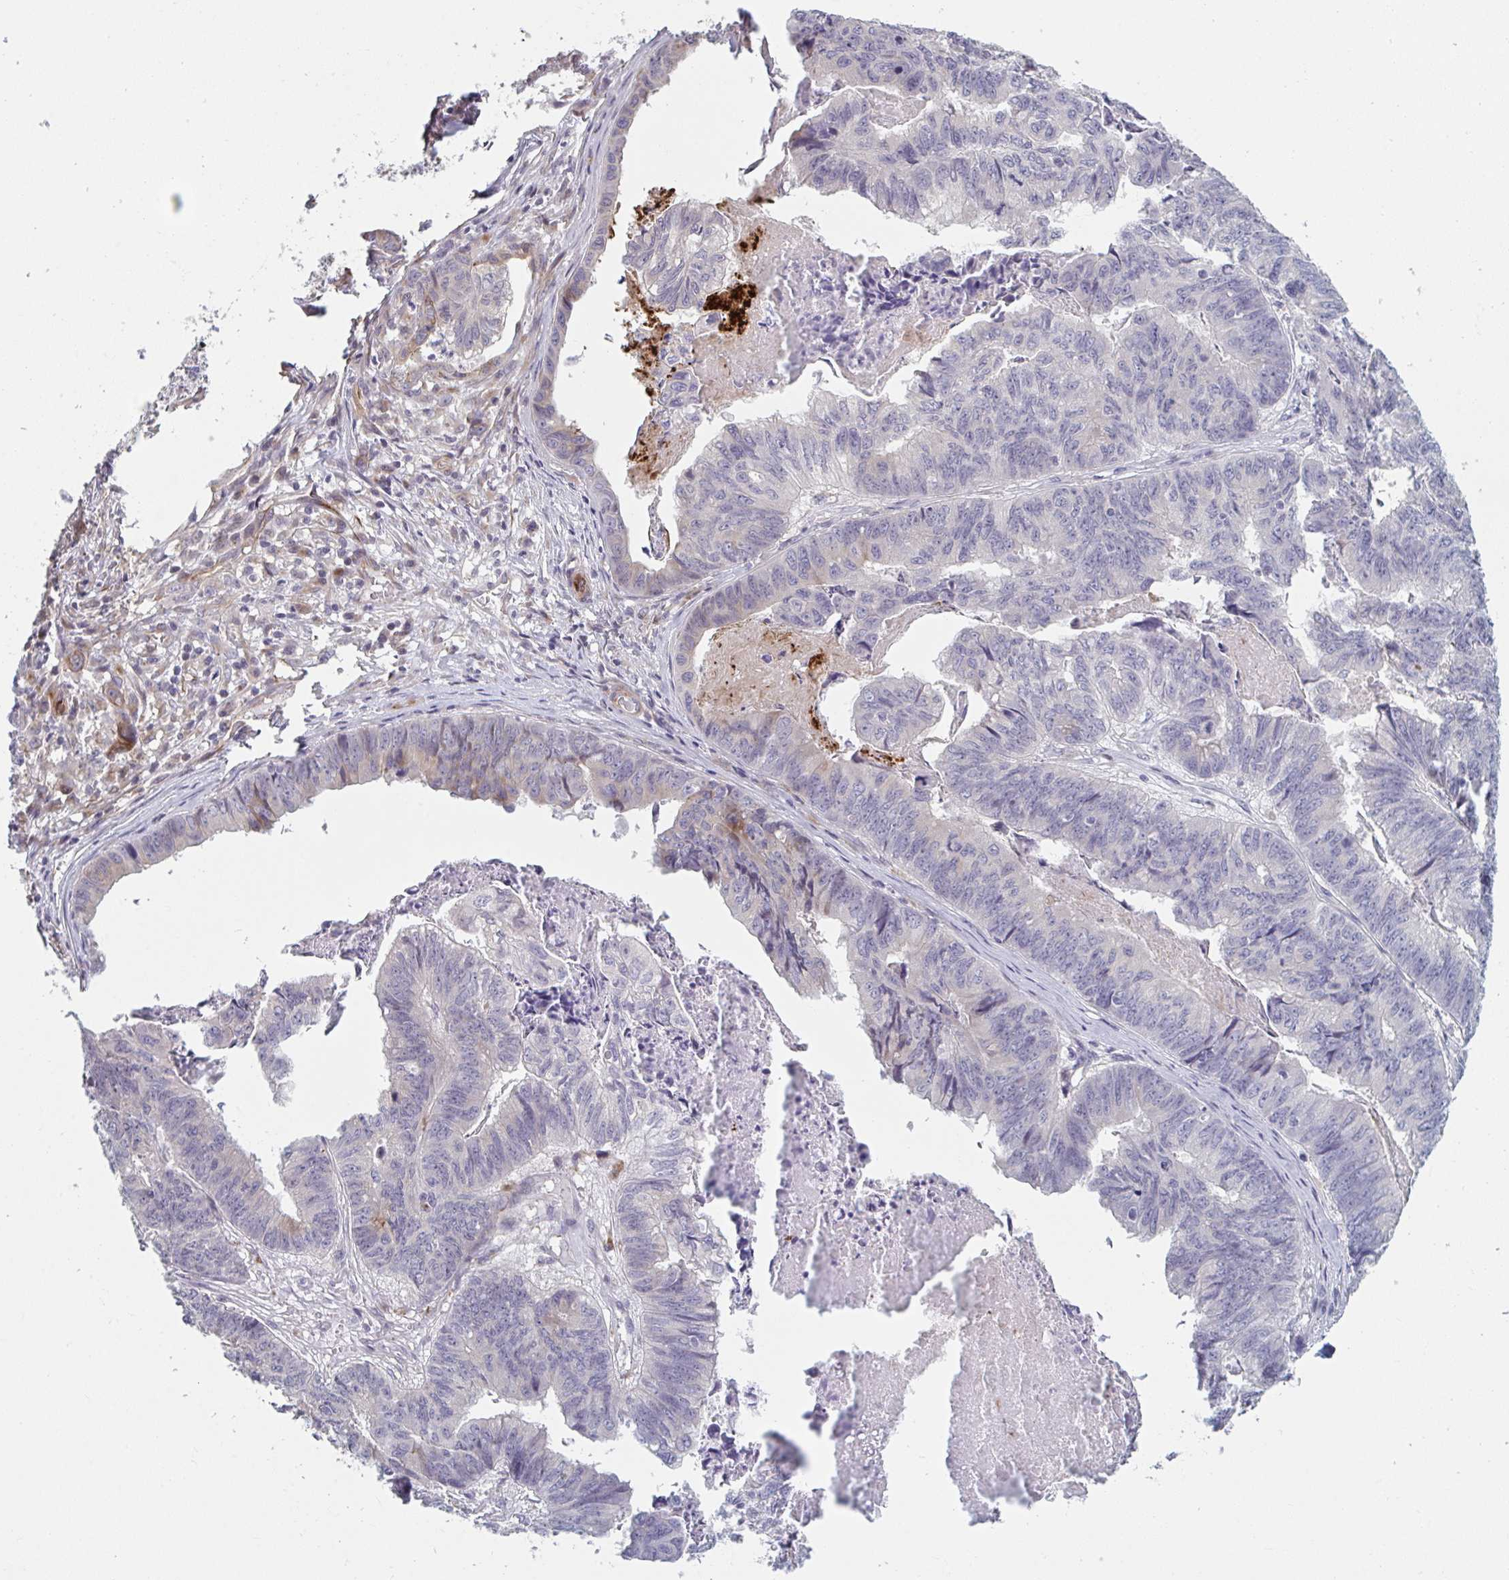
{"staining": {"intensity": "negative", "quantity": "none", "location": "none"}, "tissue": "stomach cancer", "cell_type": "Tumor cells", "image_type": "cancer", "snomed": [{"axis": "morphology", "description": "Adenocarcinoma, NOS"}, {"axis": "topography", "description": "Stomach, lower"}], "caption": "This is a micrograph of IHC staining of adenocarcinoma (stomach), which shows no positivity in tumor cells.", "gene": "TNFSF10", "patient": {"sex": "male", "age": 77}}